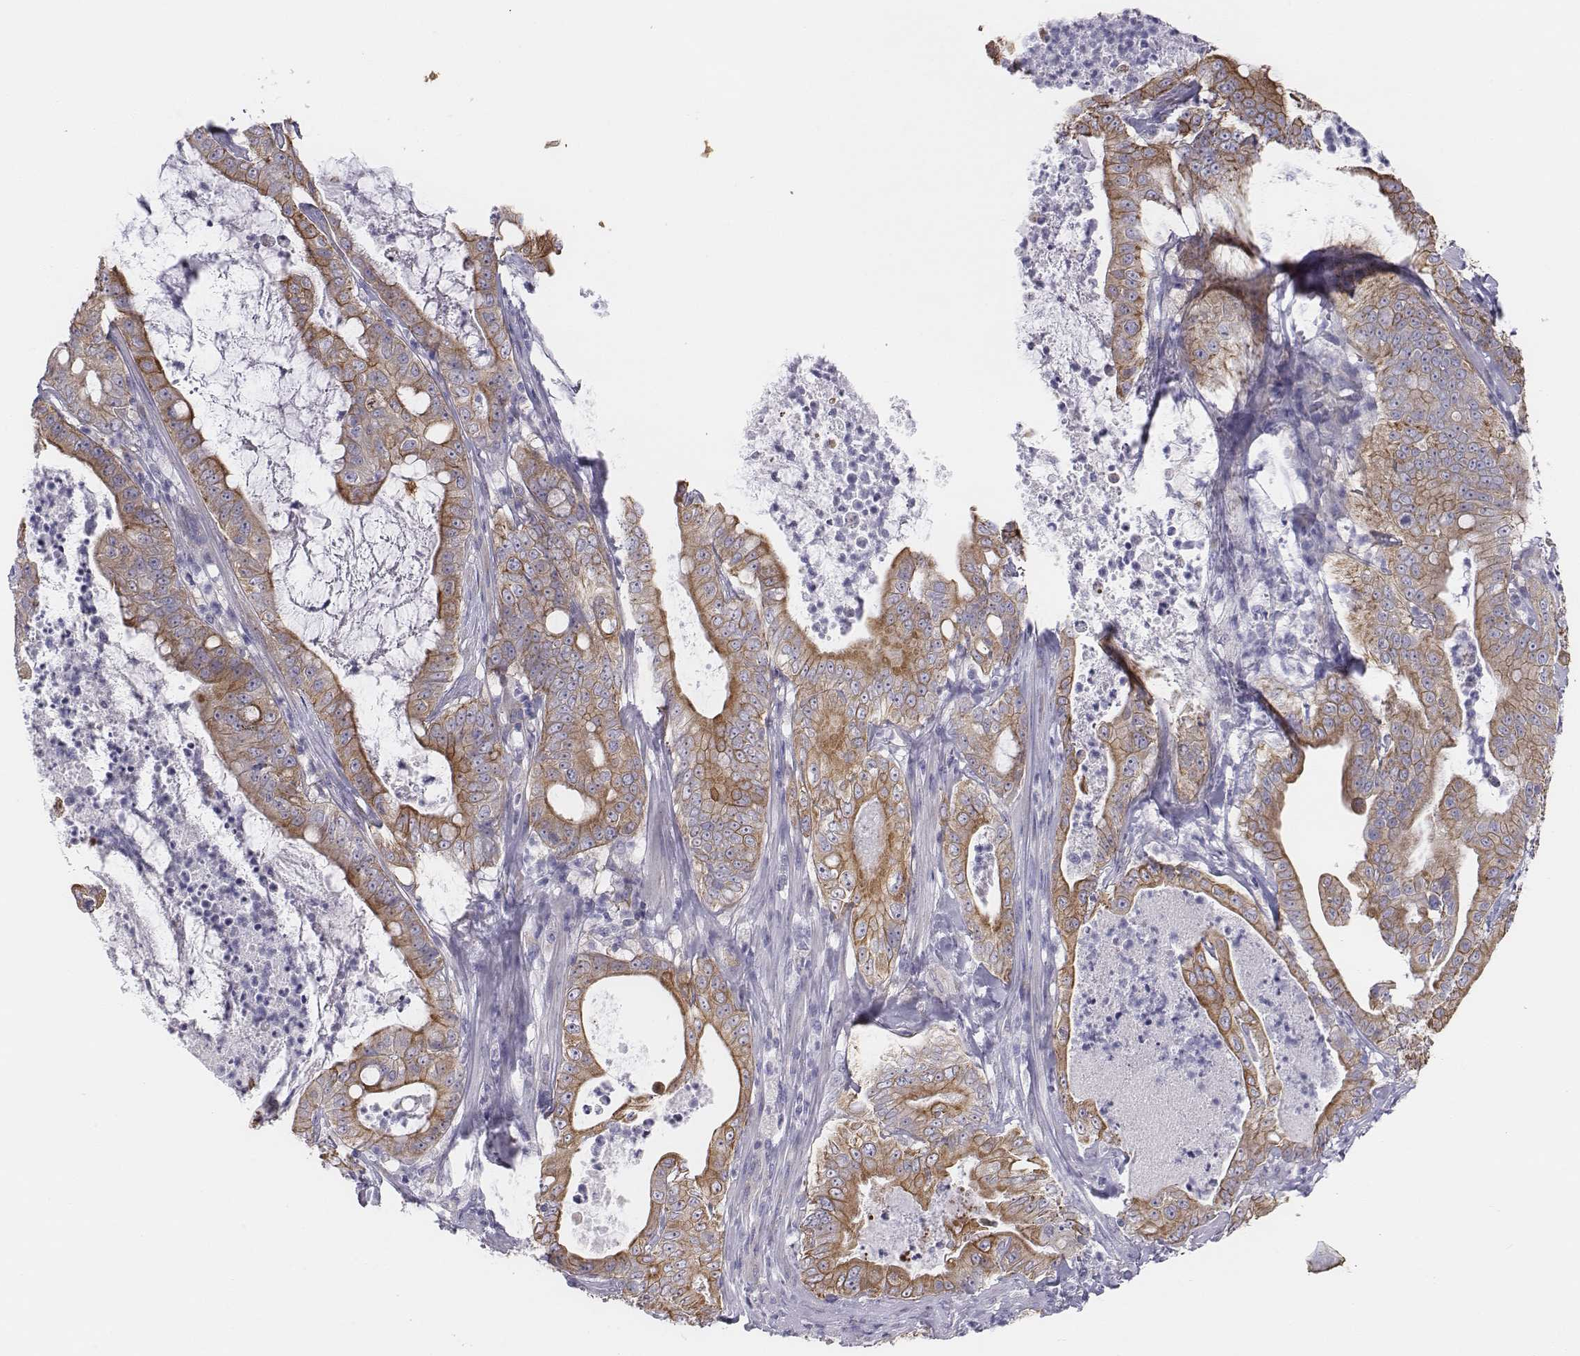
{"staining": {"intensity": "moderate", "quantity": ">75%", "location": "cytoplasmic/membranous"}, "tissue": "pancreatic cancer", "cell_type": "Tumor cells", "image_type": "cancer", "snomed": [{"axis": "morphology", "description": "Adenocarcinoma, NOS"}, {"axis": "topography", "description": "Pancreas"}], "caption": "Tumor cells exhibit medium levels of moderate cytoplasmic/membranous expression in approximately >75% of cells in adenocarcinoma (pancreatic).", "gene": "CHST14", "patient": {"sex": "male", "age": 71}}